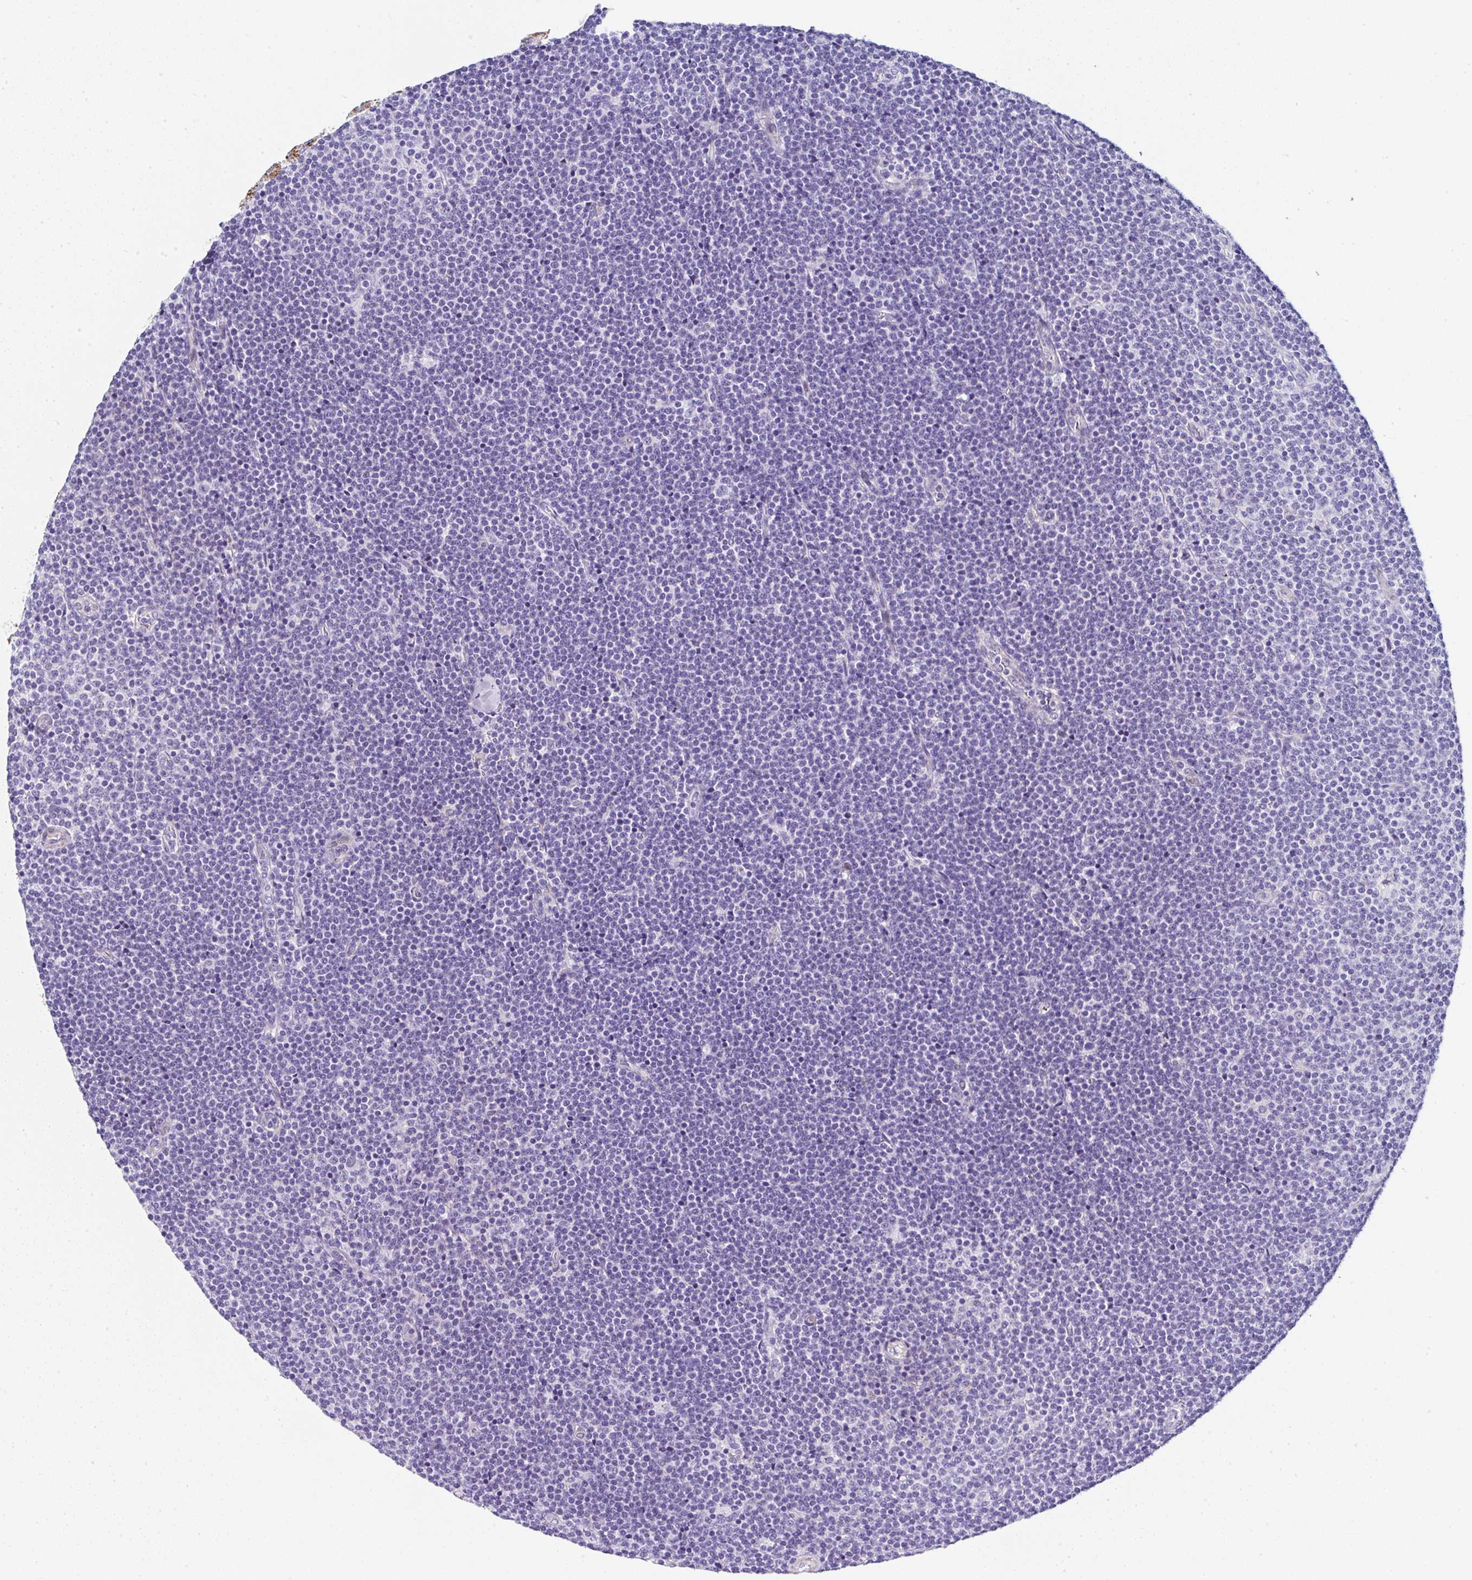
{"staining": {"intensity": "negative", "quantity": "none", "location": "none"}, "tissue": "lymphoma", "cell_type": "Tumor cells", "image_type": "cancer", "snomed": [{"axis": "morphology", "description": "Malignant lymphoma, non-Hodgkin's type, Low grade"}, {"axis": "topography", "description": "Lymph node"}], "caption": "High magnification brightfield microscopy of lymphoma stained with DAB (brown) and counterstained with hematoxylin (blue): tumor cells show no significant positivity.", "gene": "PPFIA4", "patient": {"sex": "male", "age": 48}}